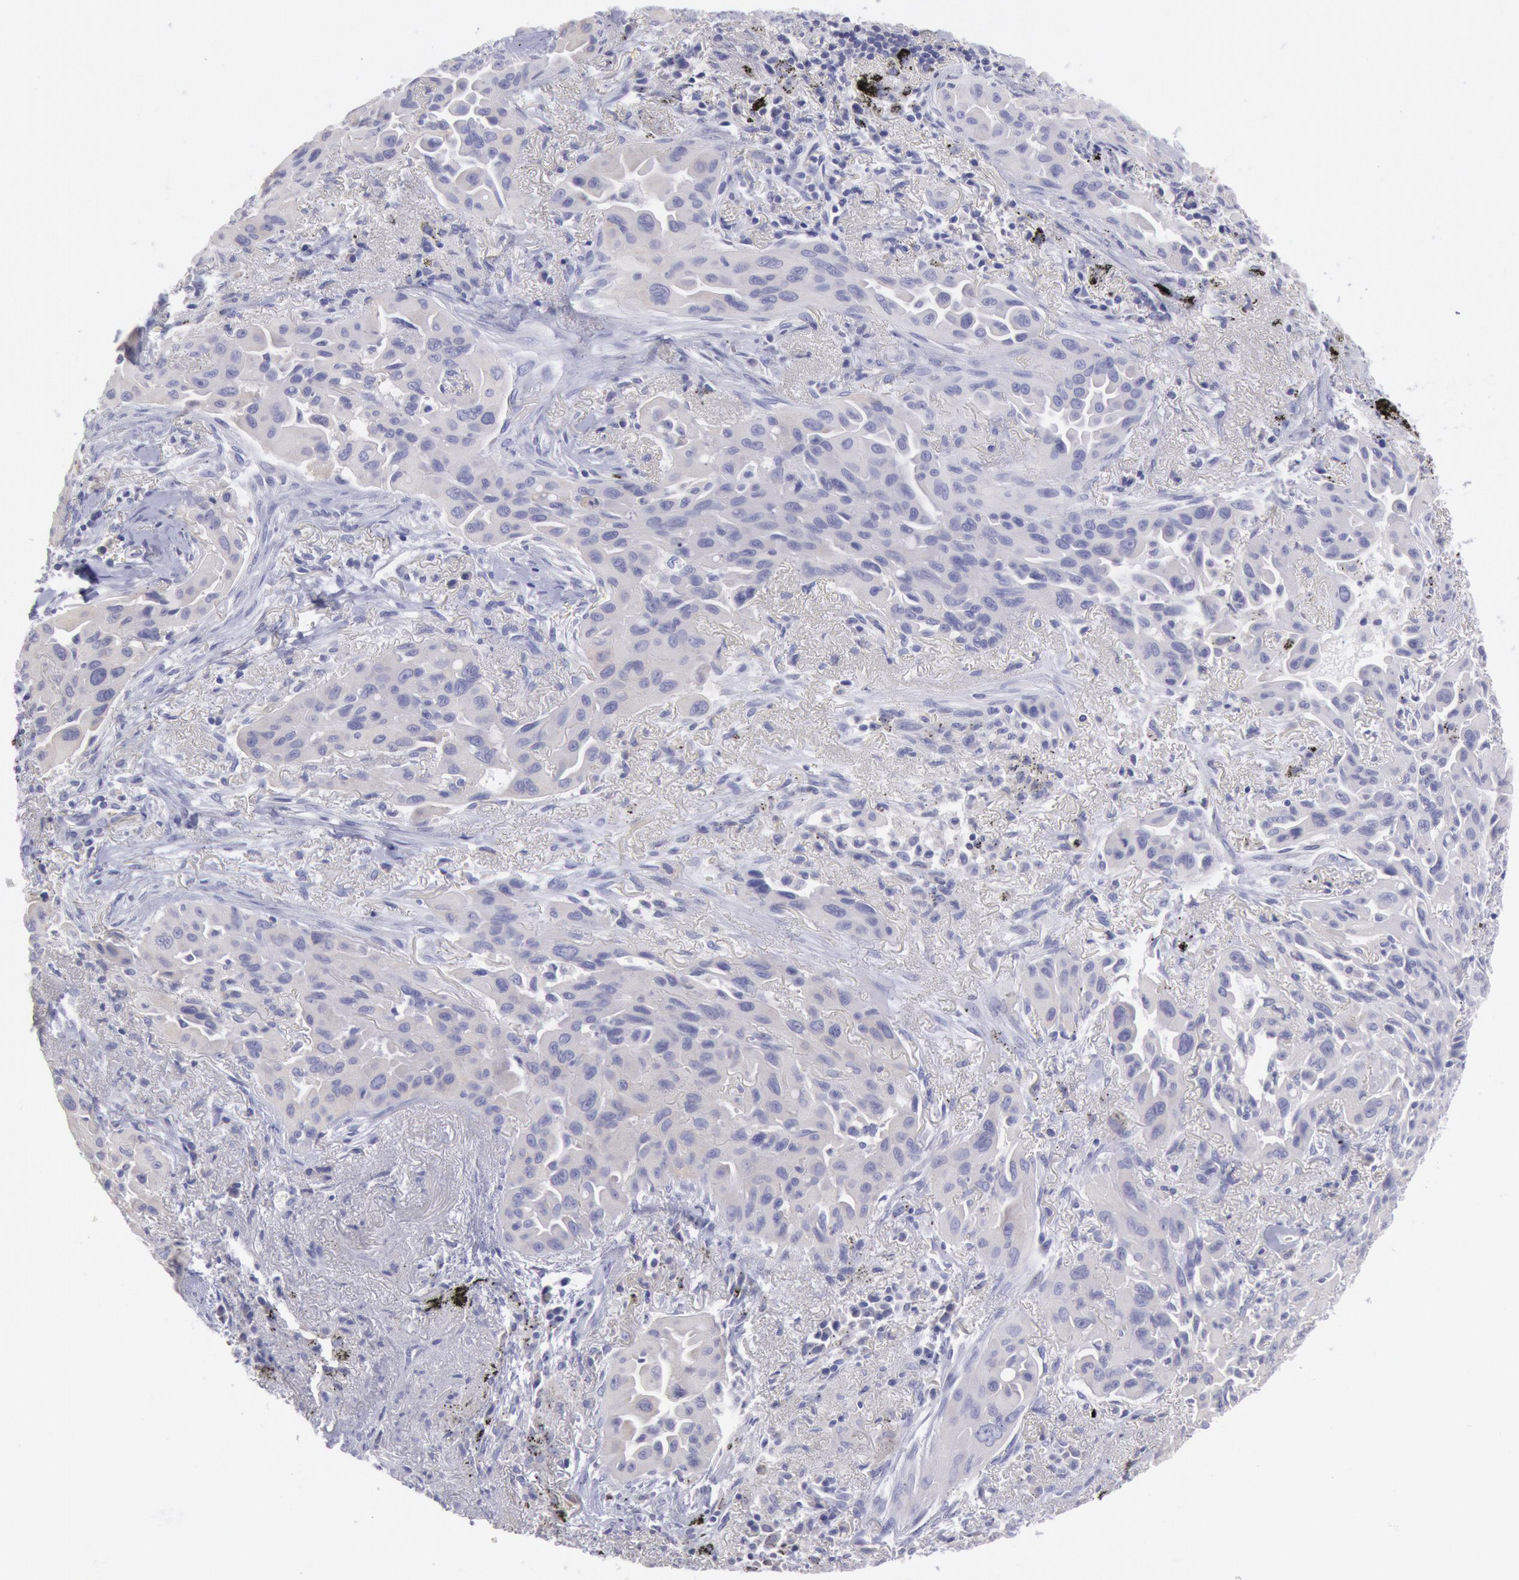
{"staining": {"intensity": "negative", "quantity": "none", "location": "none"}, "tissue": "lung cancer", "cell_type": "Tumor cells", "image_type": "cancer", "snomed": [{"axis": "morphology", "description": "Adenocarcinoma, NOS"}, {"axis": "topography", "description": "Lung"}], "caption": "Immunohistochemical staining of human lung cancer exhibits no significant expression in tumor cells.", "gene": "MYH7", "patient": {"sex": "male", "age": 68}}